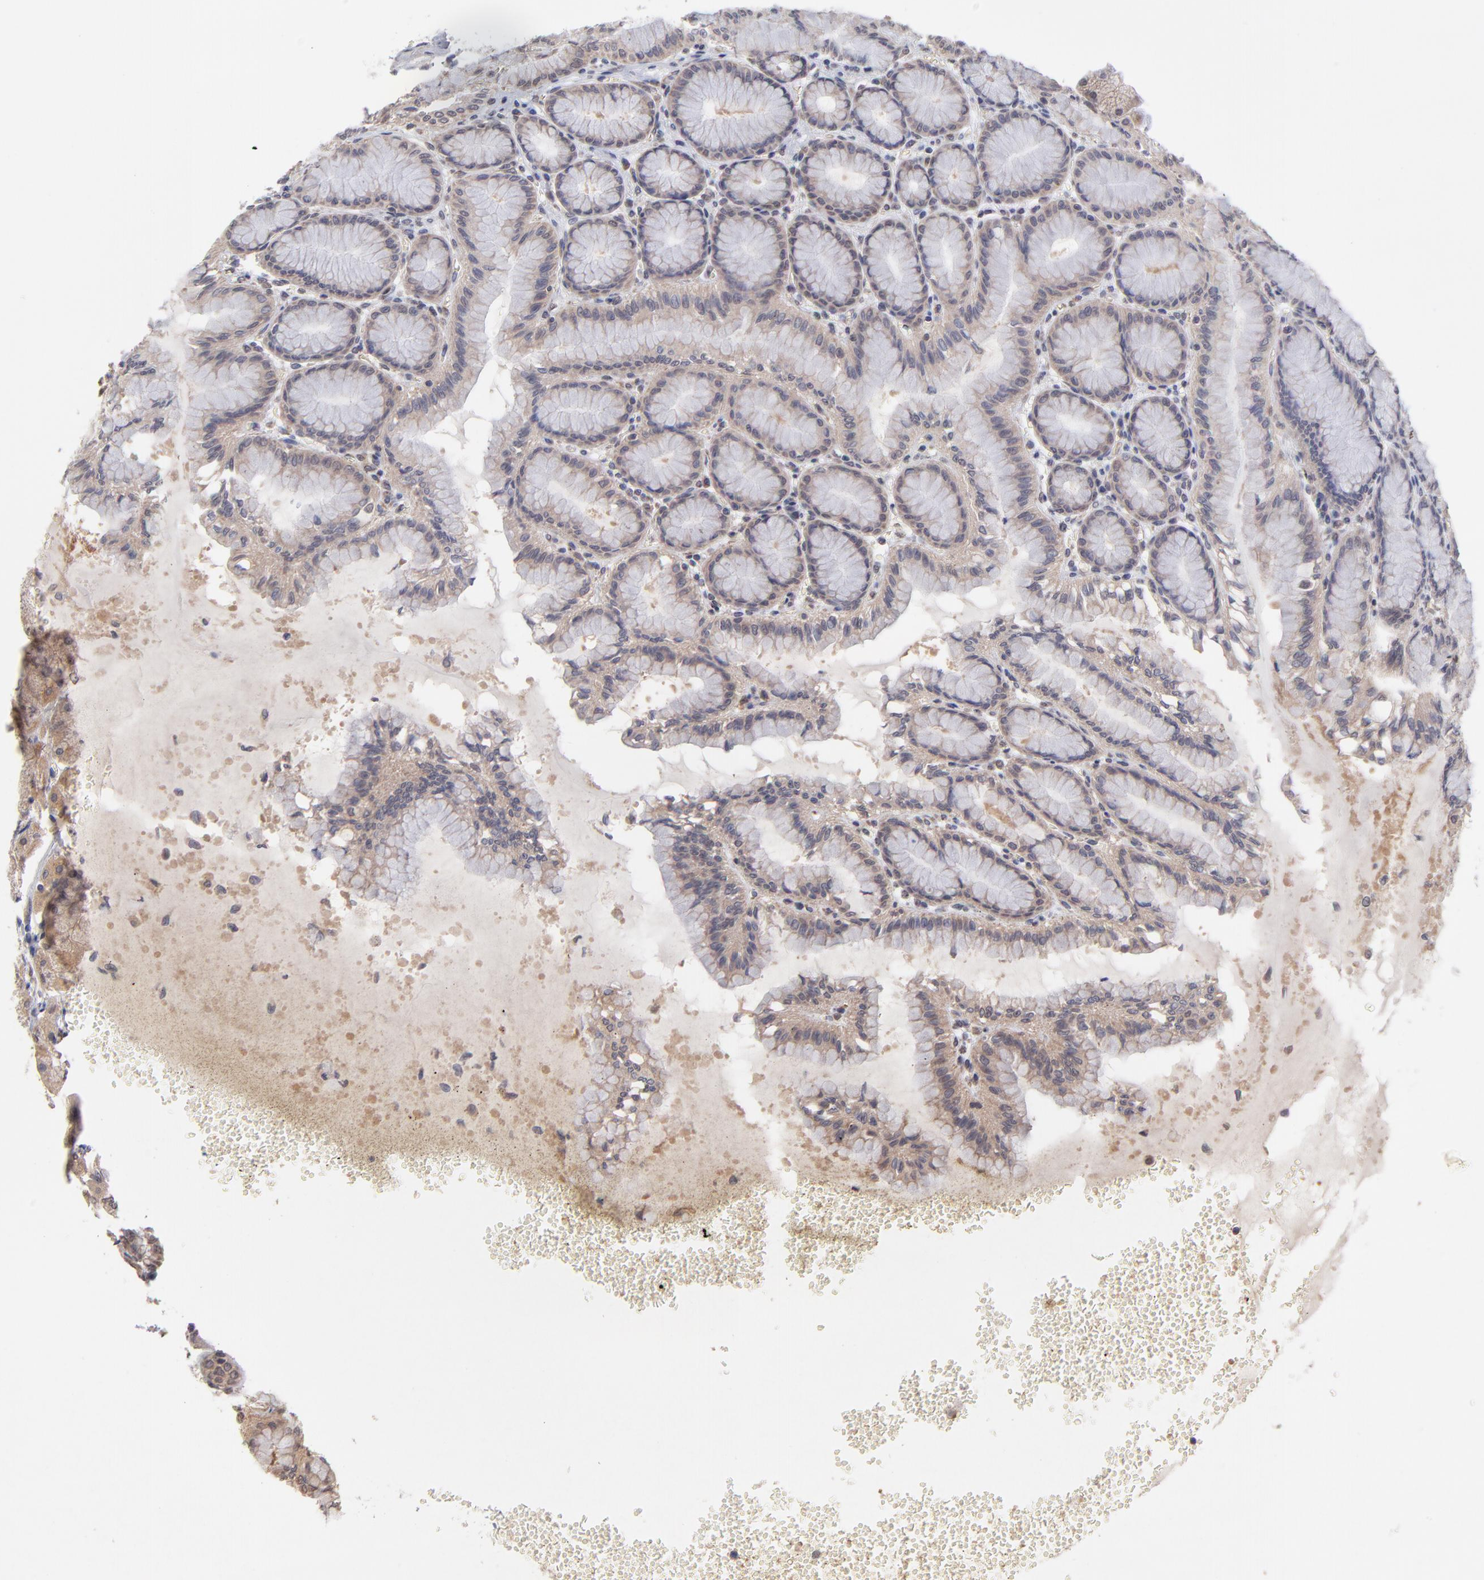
{"staining": {"intensity": "moderate", "quantity": ">75%", "location": "cytoplasmic/membranous"}, "tissue": "stomach", "cell_type": "Glandular cells", "image_type": "normal", "snomed": [{"axis": "morphology", "description": "Normal tissue, NOS"}, {"axis": "topography", "description": "Stomach"}, {"axis": "topography", "description": "Stomach, lower"}], "caption": "This micrograph displays benign stomach stained with immunohistochemistry to label a protein in brown. The cytoplasmic/membranous of glandular cells show moderate positivity for the protein. Nuclei are counter-stained blue.", "gene": "UBE2H", "patient": {"sex": "male", "age": 76}}